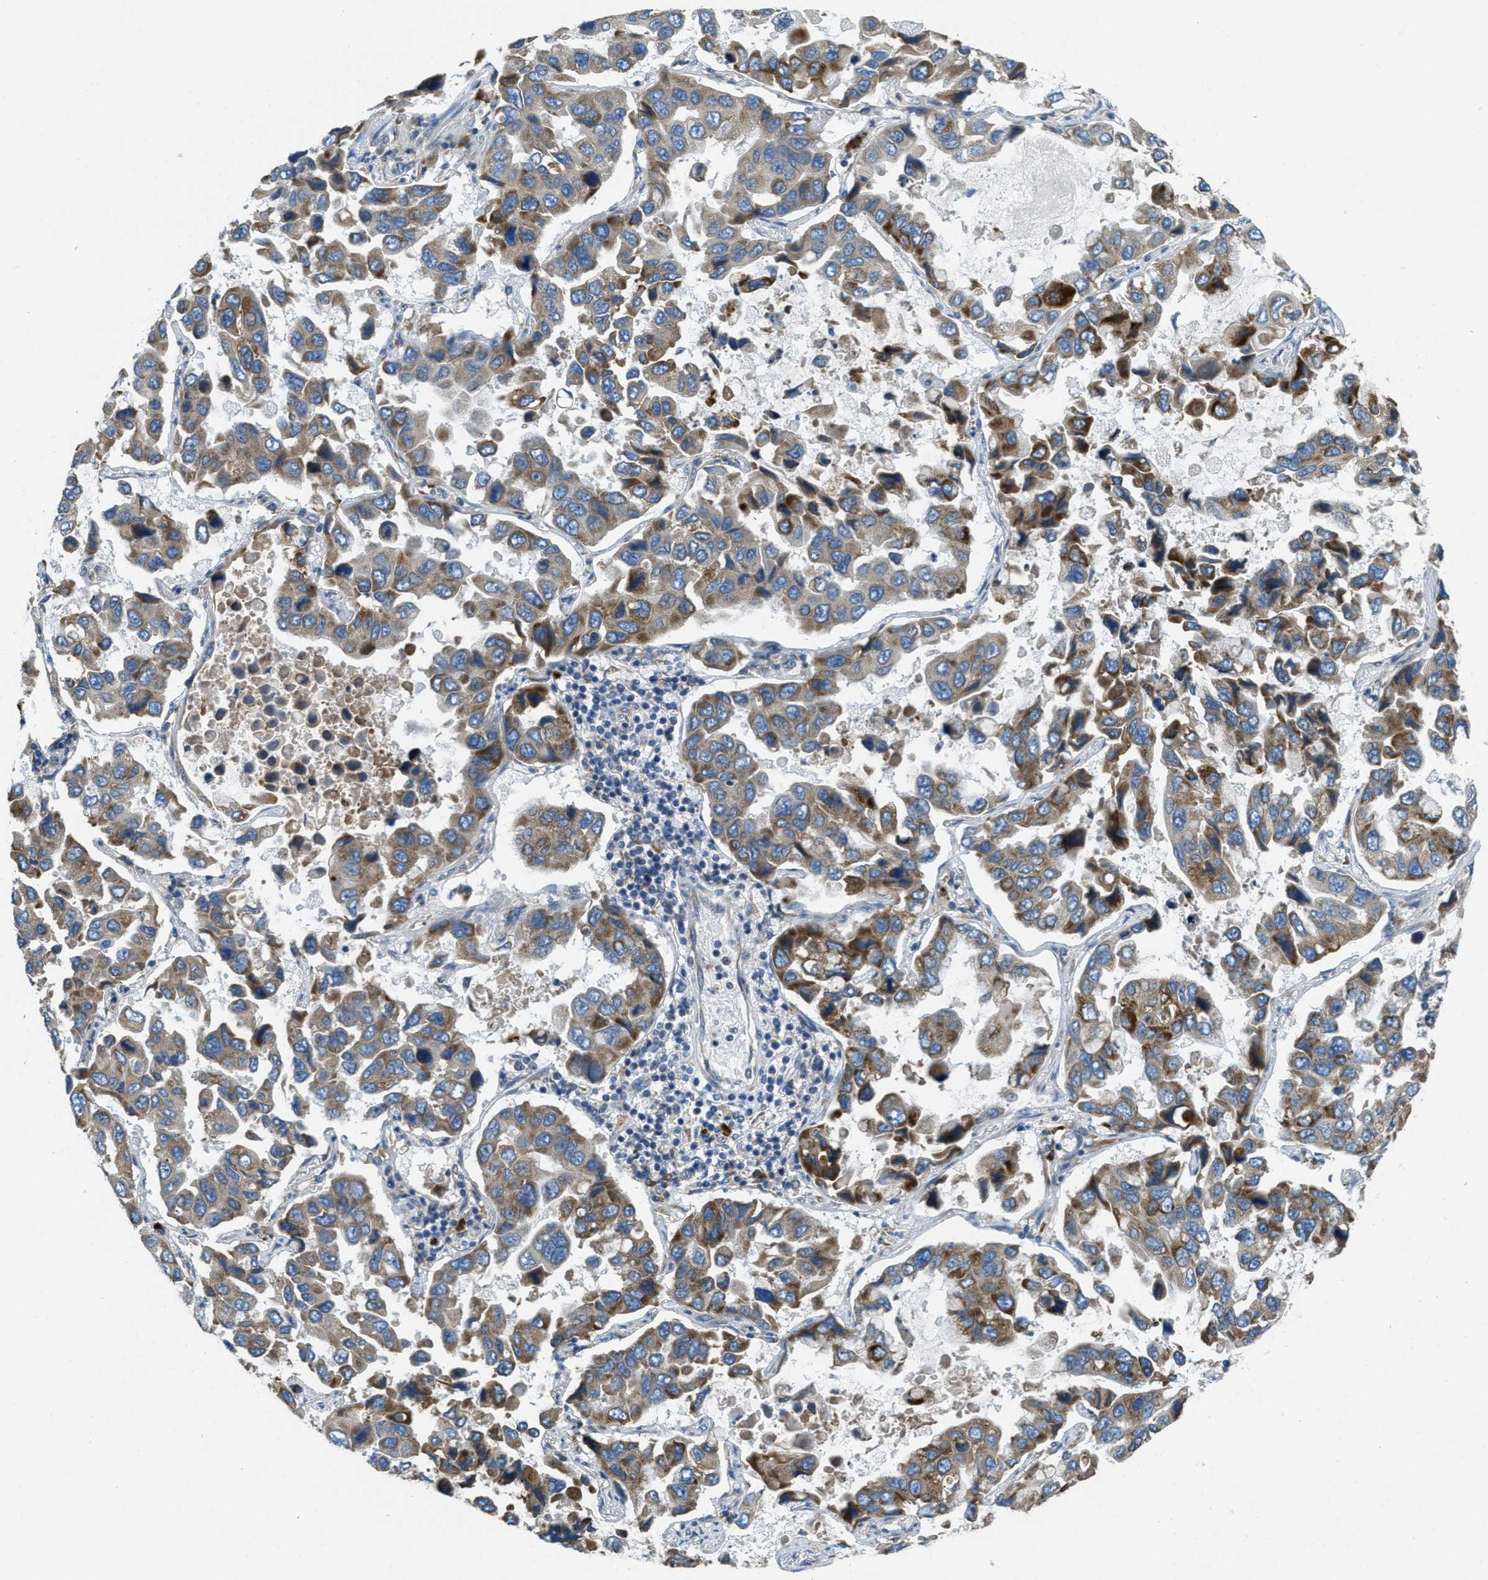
{"staining": {"intensity": "moderate", "quantity": ">75%", "location": "cytoplasmic/membranous"}, "tissue": "lung cancer", "cell_type": "Tumor cells", "image_type": "cancer", "snomed": [{"axis": "morphology", "description": "Adenocarcinoma, NOS"}, {"axis": "topography", "description": "Lung"}], "caption": "IHC image of neoplastic tissue: lung adenocarcinoma stained using IHC exhibits medium levels of moderate protein expression localized specifically in the cytoplasmic/membranous of tumor cells, appearing as a cytoplasmic/membranous brown color.", "gene": "SSR1", "patient": {"sex": "male", "age": 64}}